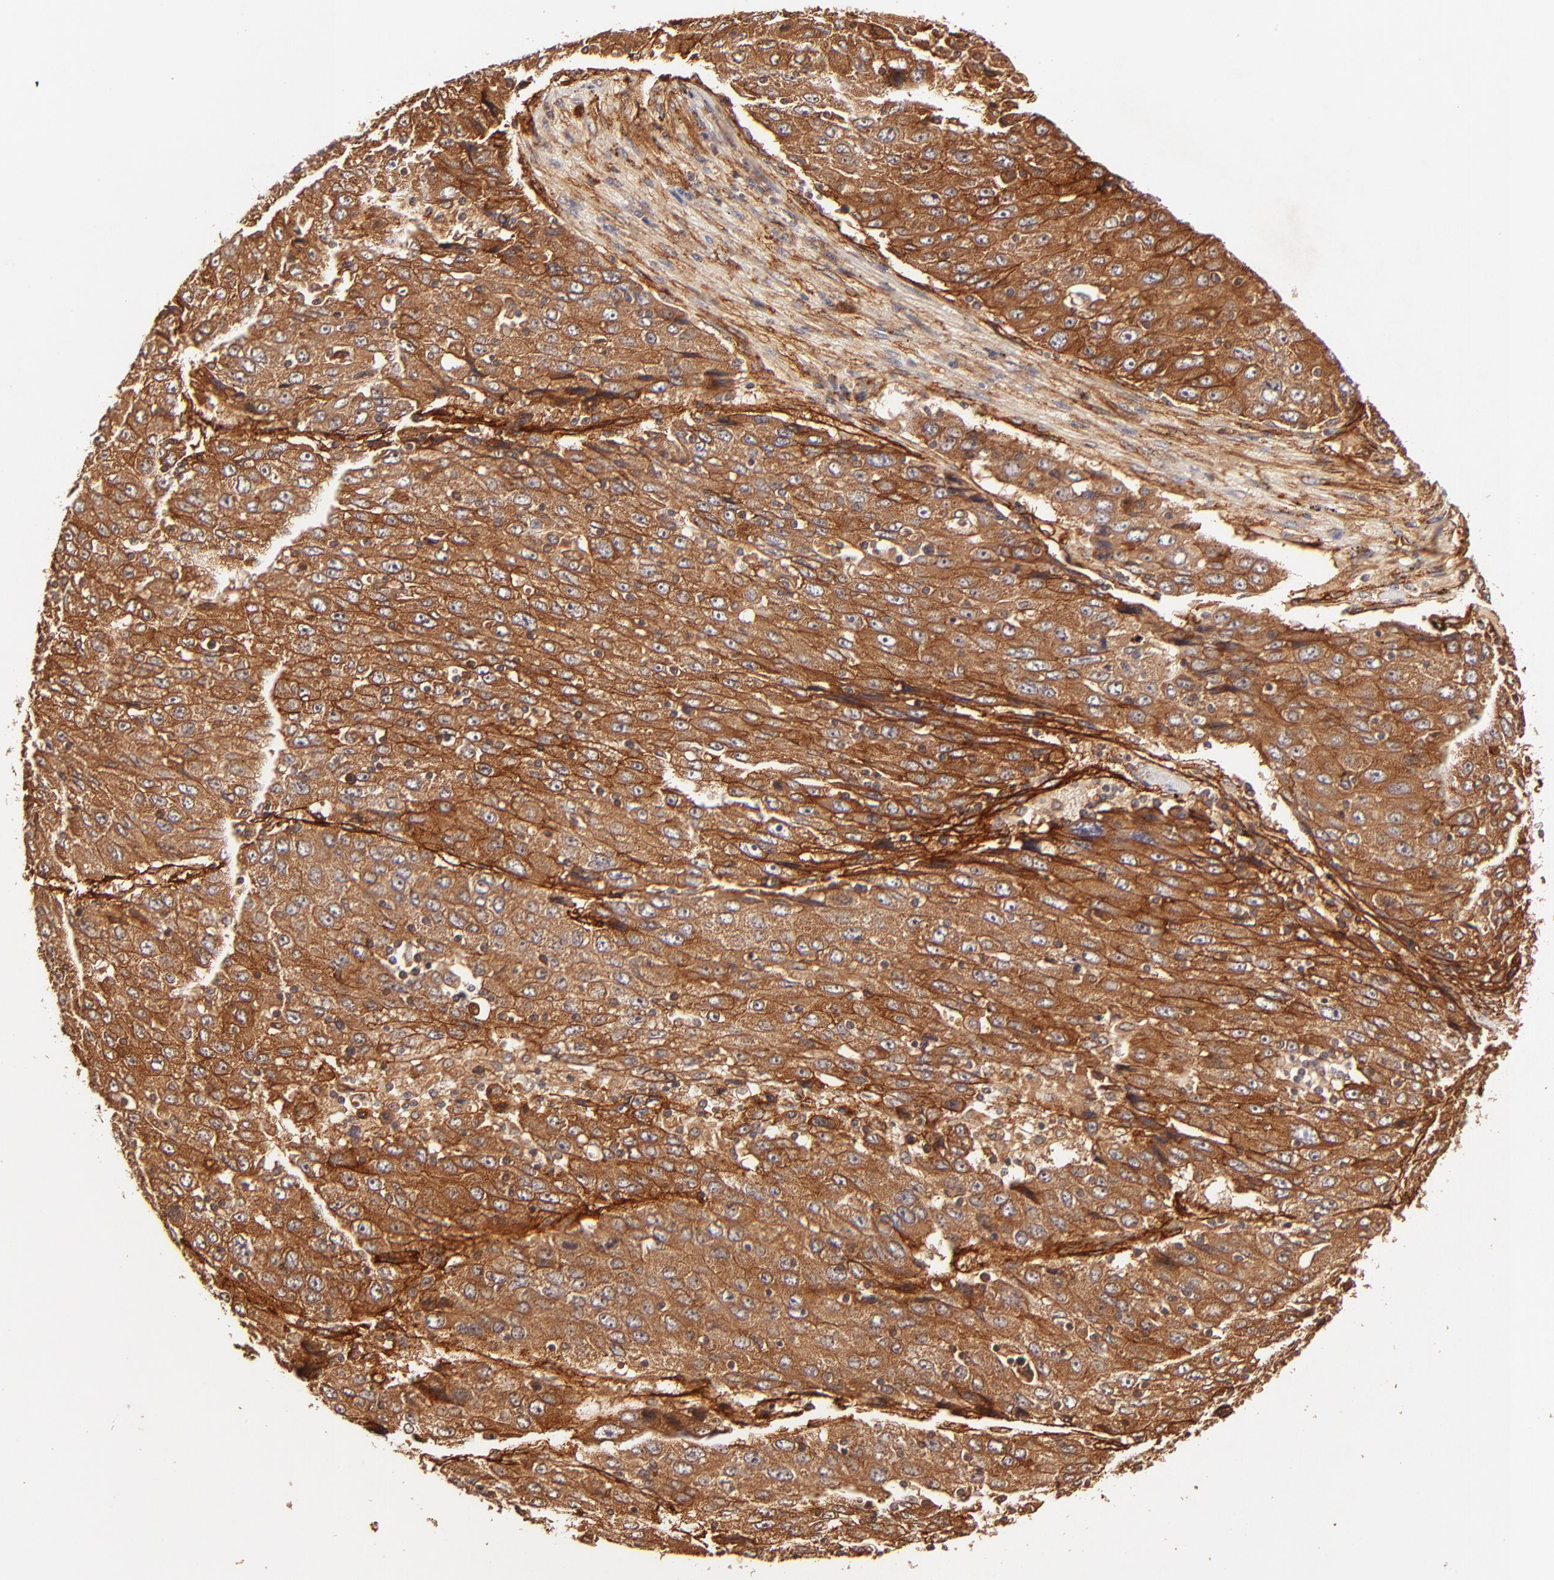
{"staining": {"intensity": "strong", "quantity": ">75%", "location": "cytoplasmic/membranous"}, "tissue": "liver cancer", "cell_type": "Tumor cells", "image_type": "cancer", "snomed": [{"axis": "morphology", "description": "Carcinoma, Hepatocellular, NOS"}, {"axis": "topography", "description": "Liver"}], "caption": "This is an image of IHC staining of liver hepatocellular carcinoma, which shows strong expression in the cytoplasmic/membranous of tumor cells.", "gene": "ITGB1", "patient": {"sex": "male", "age": 49}}